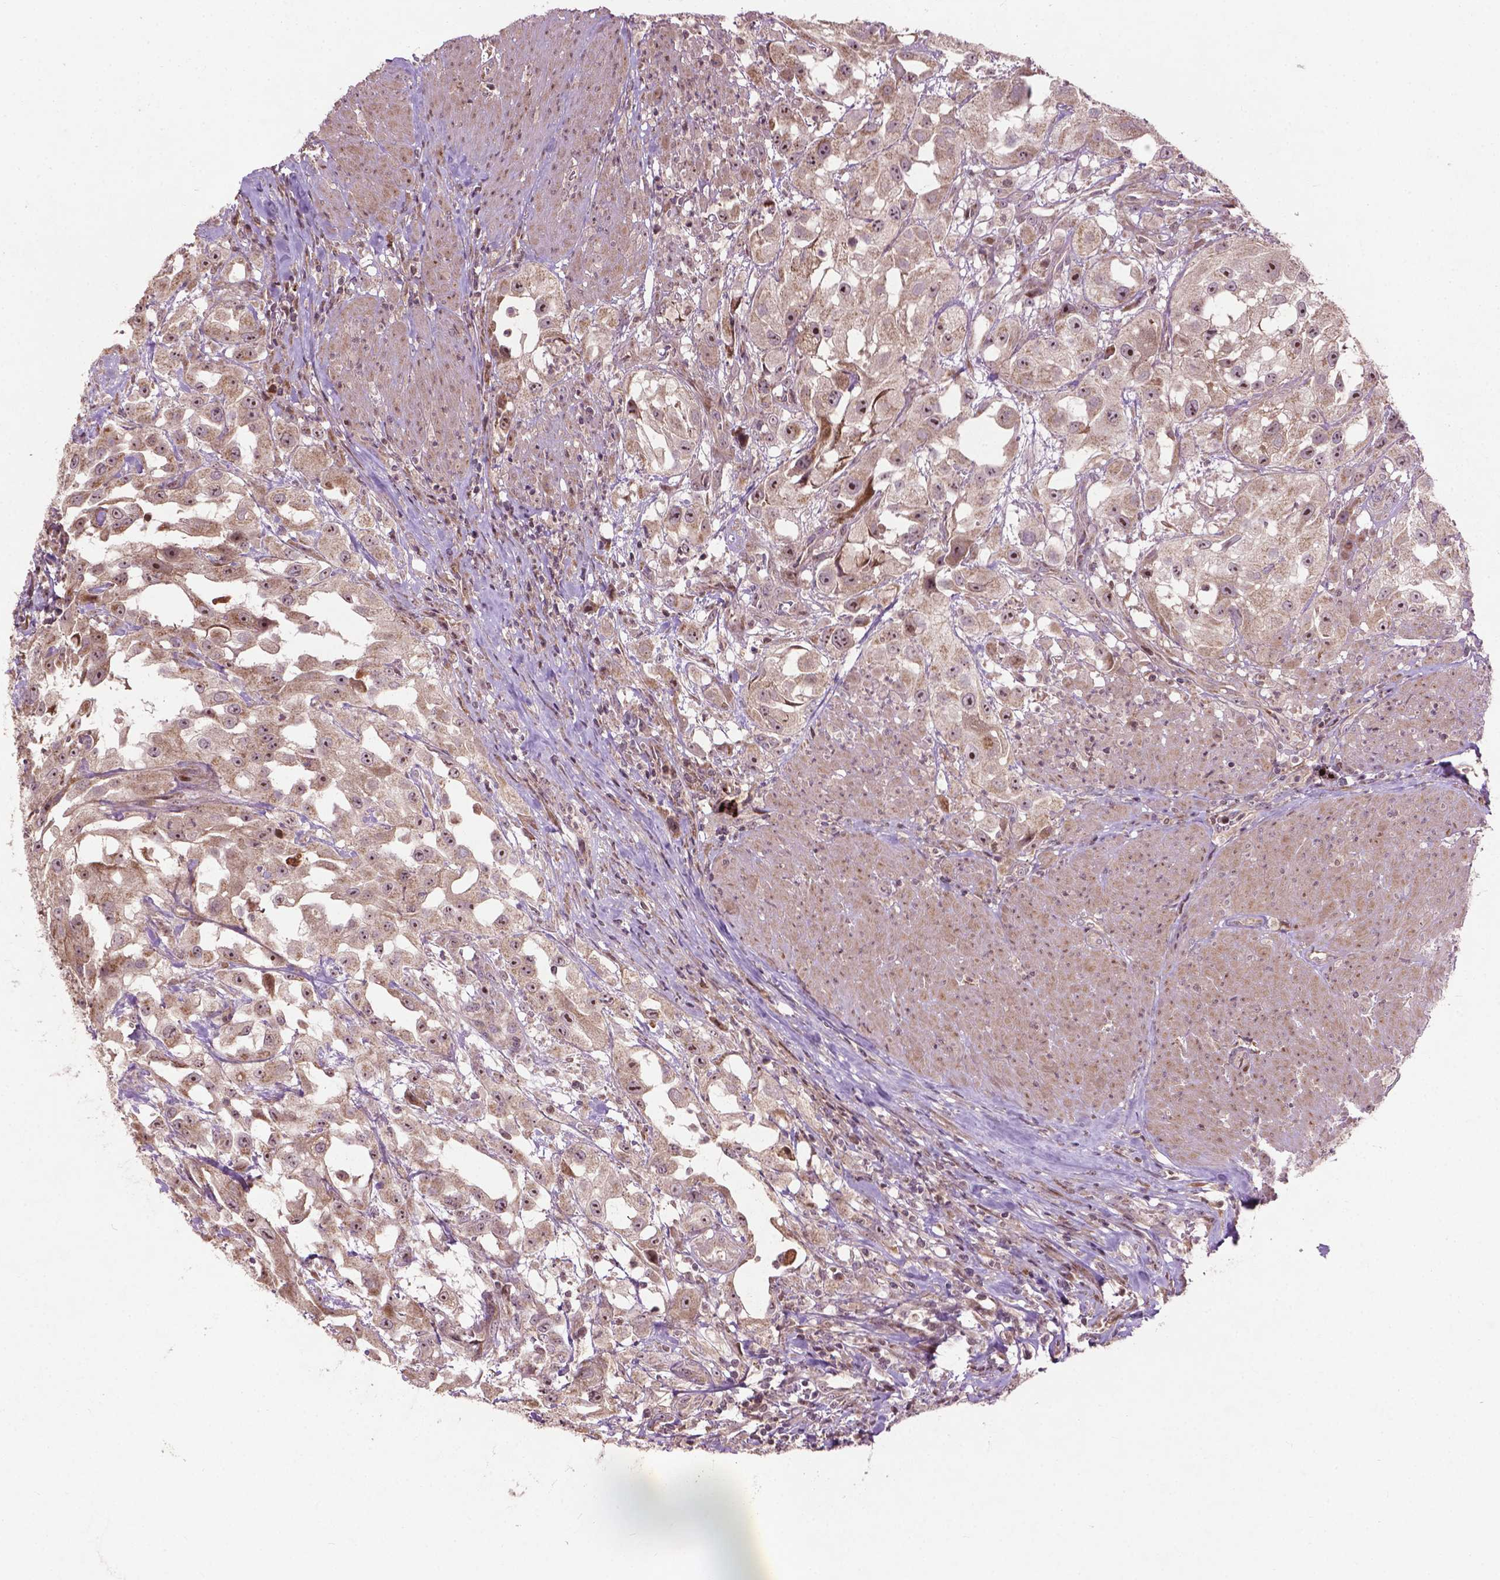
{"staining": {"intensity": "weak", "quantity": ">75%", "location": "cytoplasmic/membranous,nuclear"}, "tissue": "urothelial cancer", "cell_type": "Tumor cells", "image_type": "cancer", "snomed": [{"axis": "morphology", "description": "Urothelial carcinoma, High grade"}, {"axis": "topography", "description": "Urinary bladder"}], "caption": "Human urothelial carcinoma (high-grade) stained with a brown dye demonstrates weak cytoplasmic/membranous and nuclear positive expression in about >75% of tumor cells.", "gene": "B3GALNT2", "patient": {"sex": "male", "age": 79}}